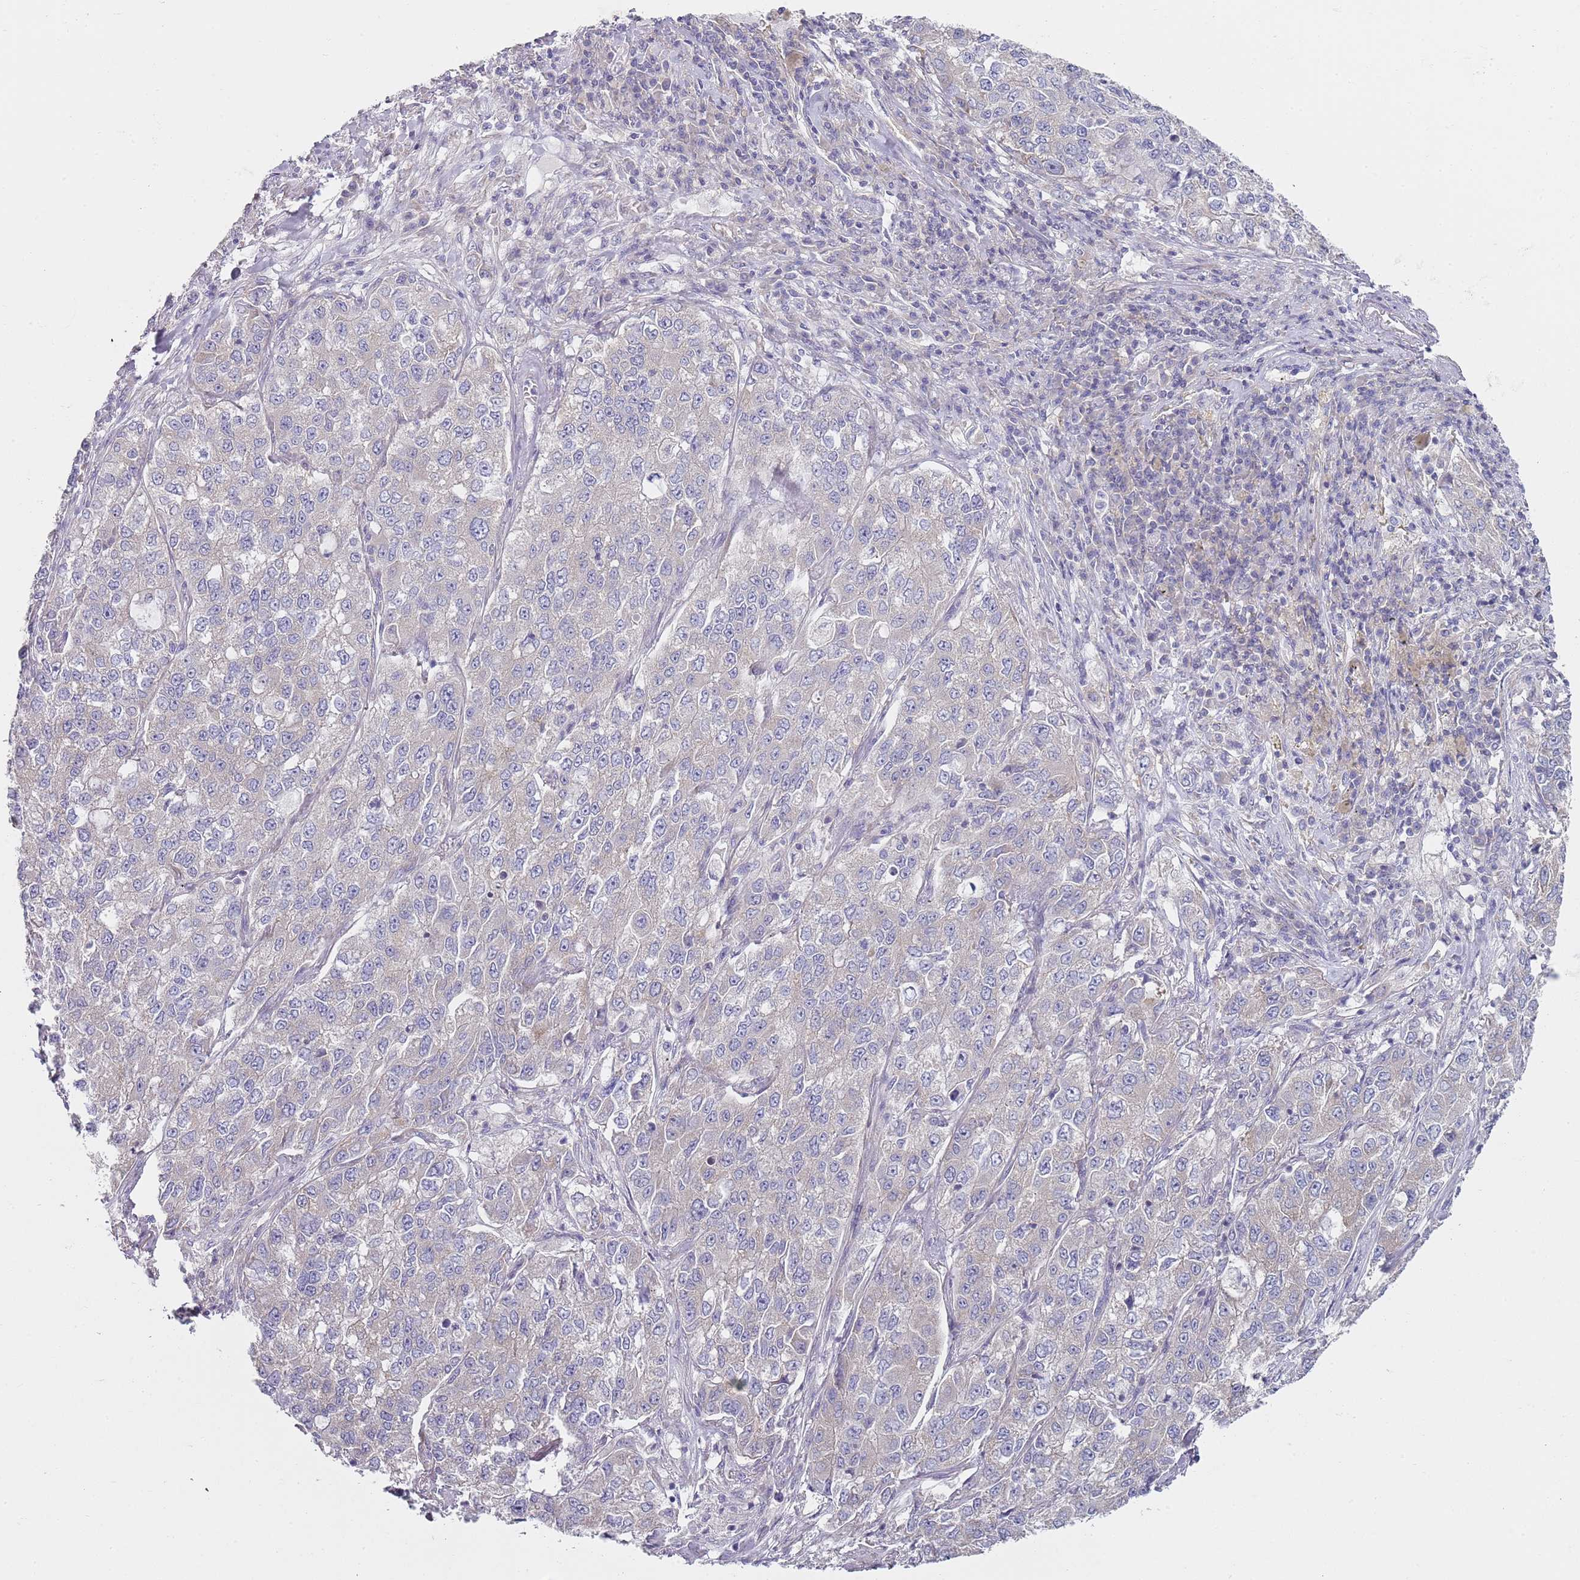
{"staining": {"intensity": "weak", "quantity": "<25%", "location": "cytoplasmic/membranous"}, "tissue": "lung cancer", "cell_type": "Tumor cells", "image_type": "cancer", "snomed": [{"axis": "morphology", "description": "Adenocarcinoma, NOS"}, {"axis": "topography", "description": "Lung"}], "caption": "Protein analysis of lung cancer (adenocarcinoma) demonstrates no significant staining in tumor cells.", "gene": "SLC26A6", "patient": {"sex": "male", "age": 49}}